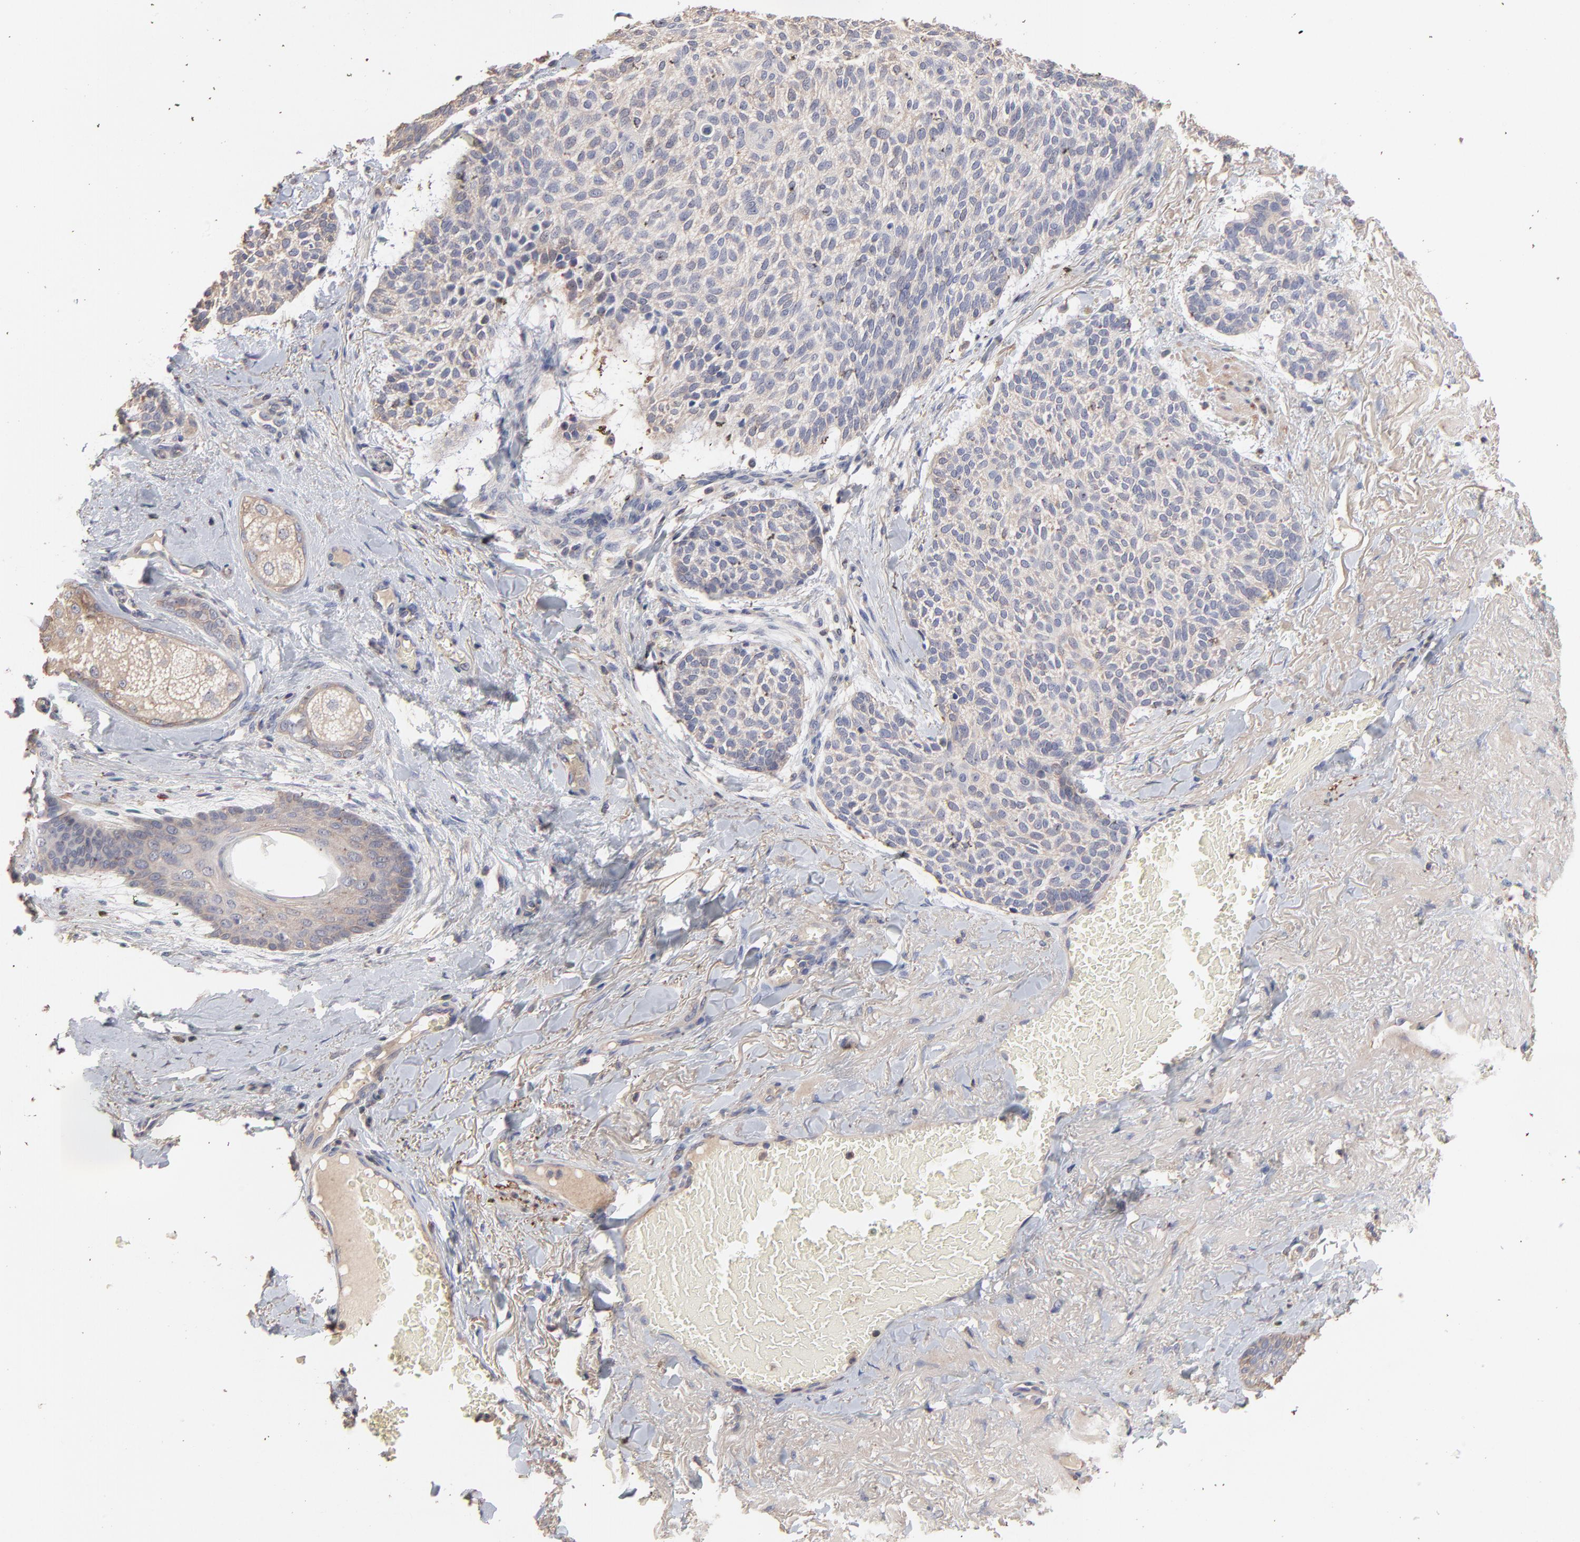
{"staining": {"intensity": "weak", "quantity": "25%-75%", "location": "cytoplasmic/membranous"}, "tissue": "skin cancer", "cell_type": "Tumor cells", "image_type": "cancer", "snomed": [{"axis": "morphology", "description": "Normal tissue, NOS"}, {"axis": "morphology", "description": "Basal cell carcinoma"}, {"axis": "topography", "description": "Skin"}], "caption": "Immunohistochemistry (IHC) (DAB (3,3'-diaminobenzidine)) staining of skin cancer (basal cell carcinoma) reveals weak cytoplasmic/membranous protein staining in about 25%-75% of tumor cells.", "gene": "TANGO2", "patient": {"sex": "female", "age": 70}}